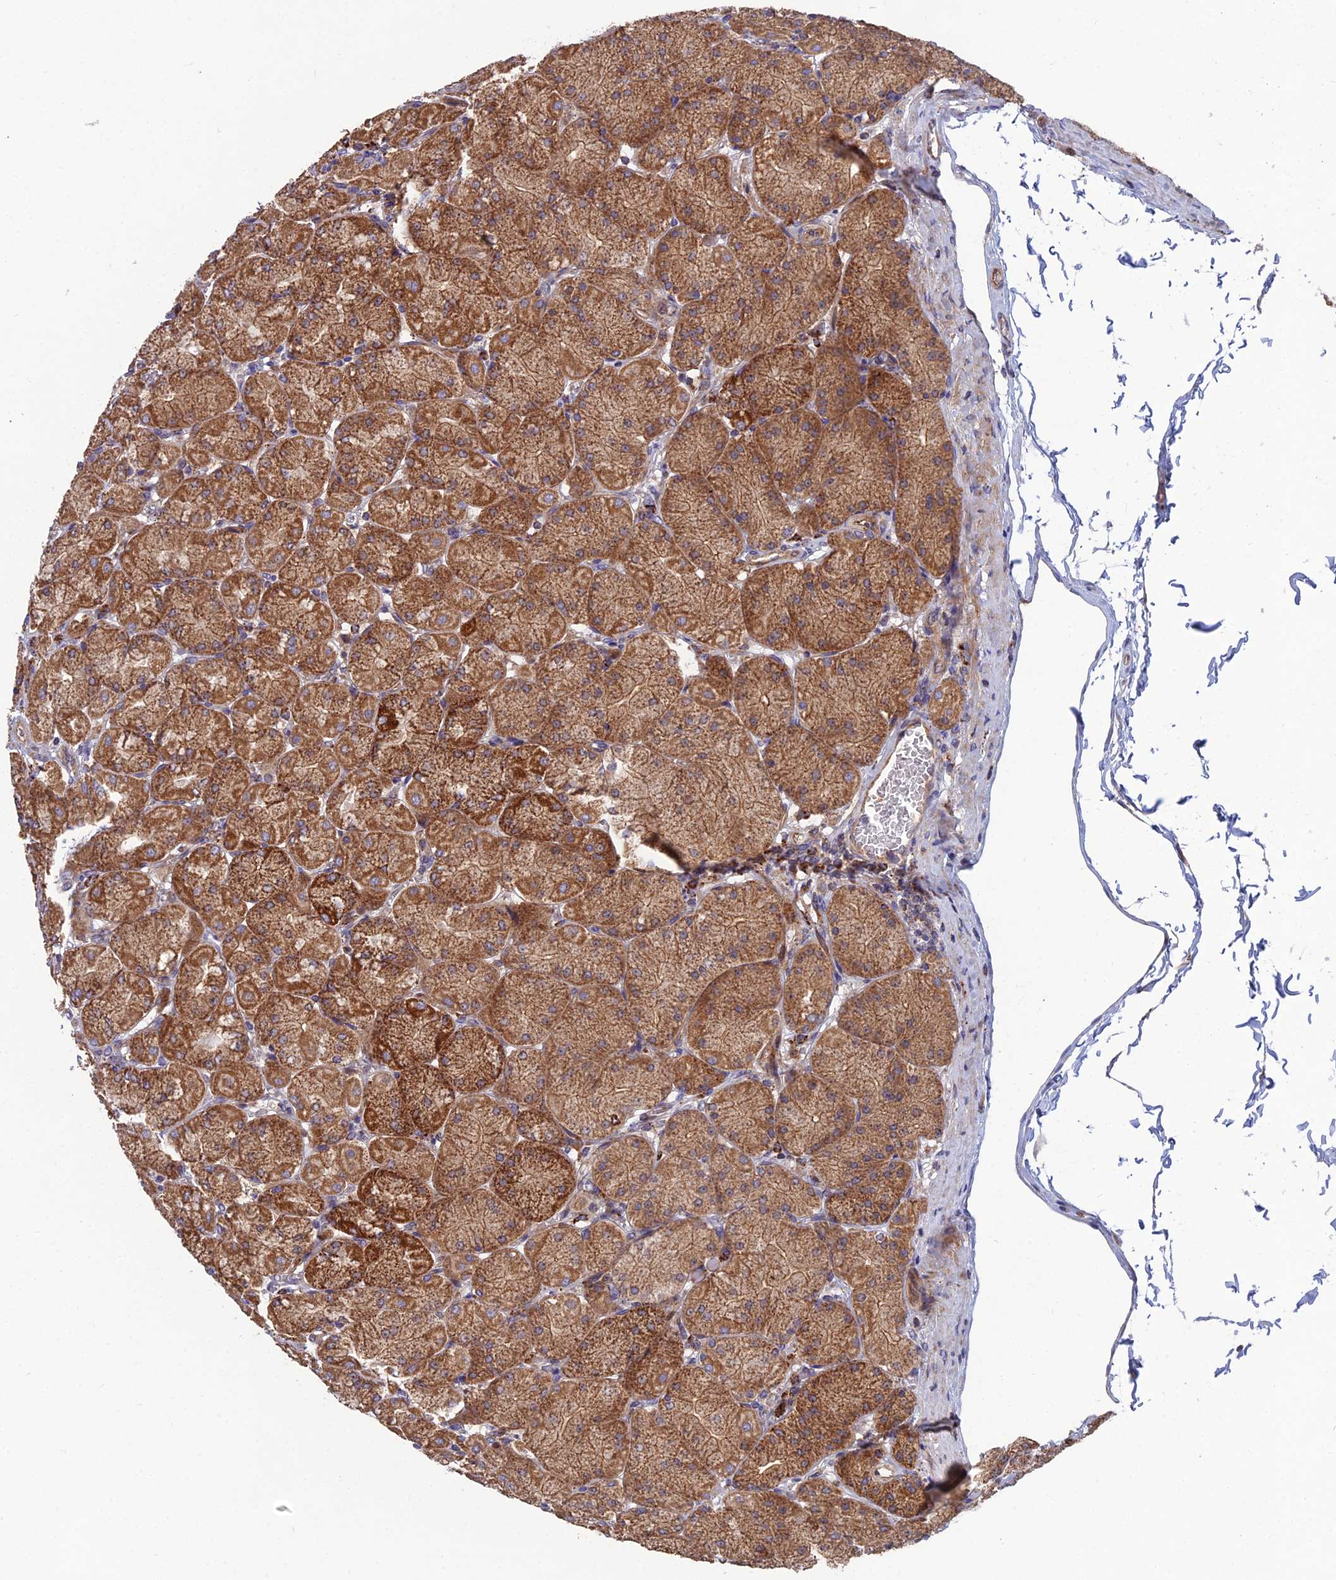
{"staining": {"intensity": "strong", "quantity": ">75%", "location": "cytoplasmic/membranous"}, "tissue": "stomach", "cell_type": "Glandular cells", "image_type": "normal", "snomed": [{"axis": "morphology", "description": "Normal tissue, NOS"}, {"axis": "topography", "description": "Stomach, upper"}], "caption": "Protein staining of benign stomach shows strong cytoplasmic/membranous expression in approximately >75% of glandular cells.", "gene": "RIC8B", "patient": {"sex": "female", "age": 56}}